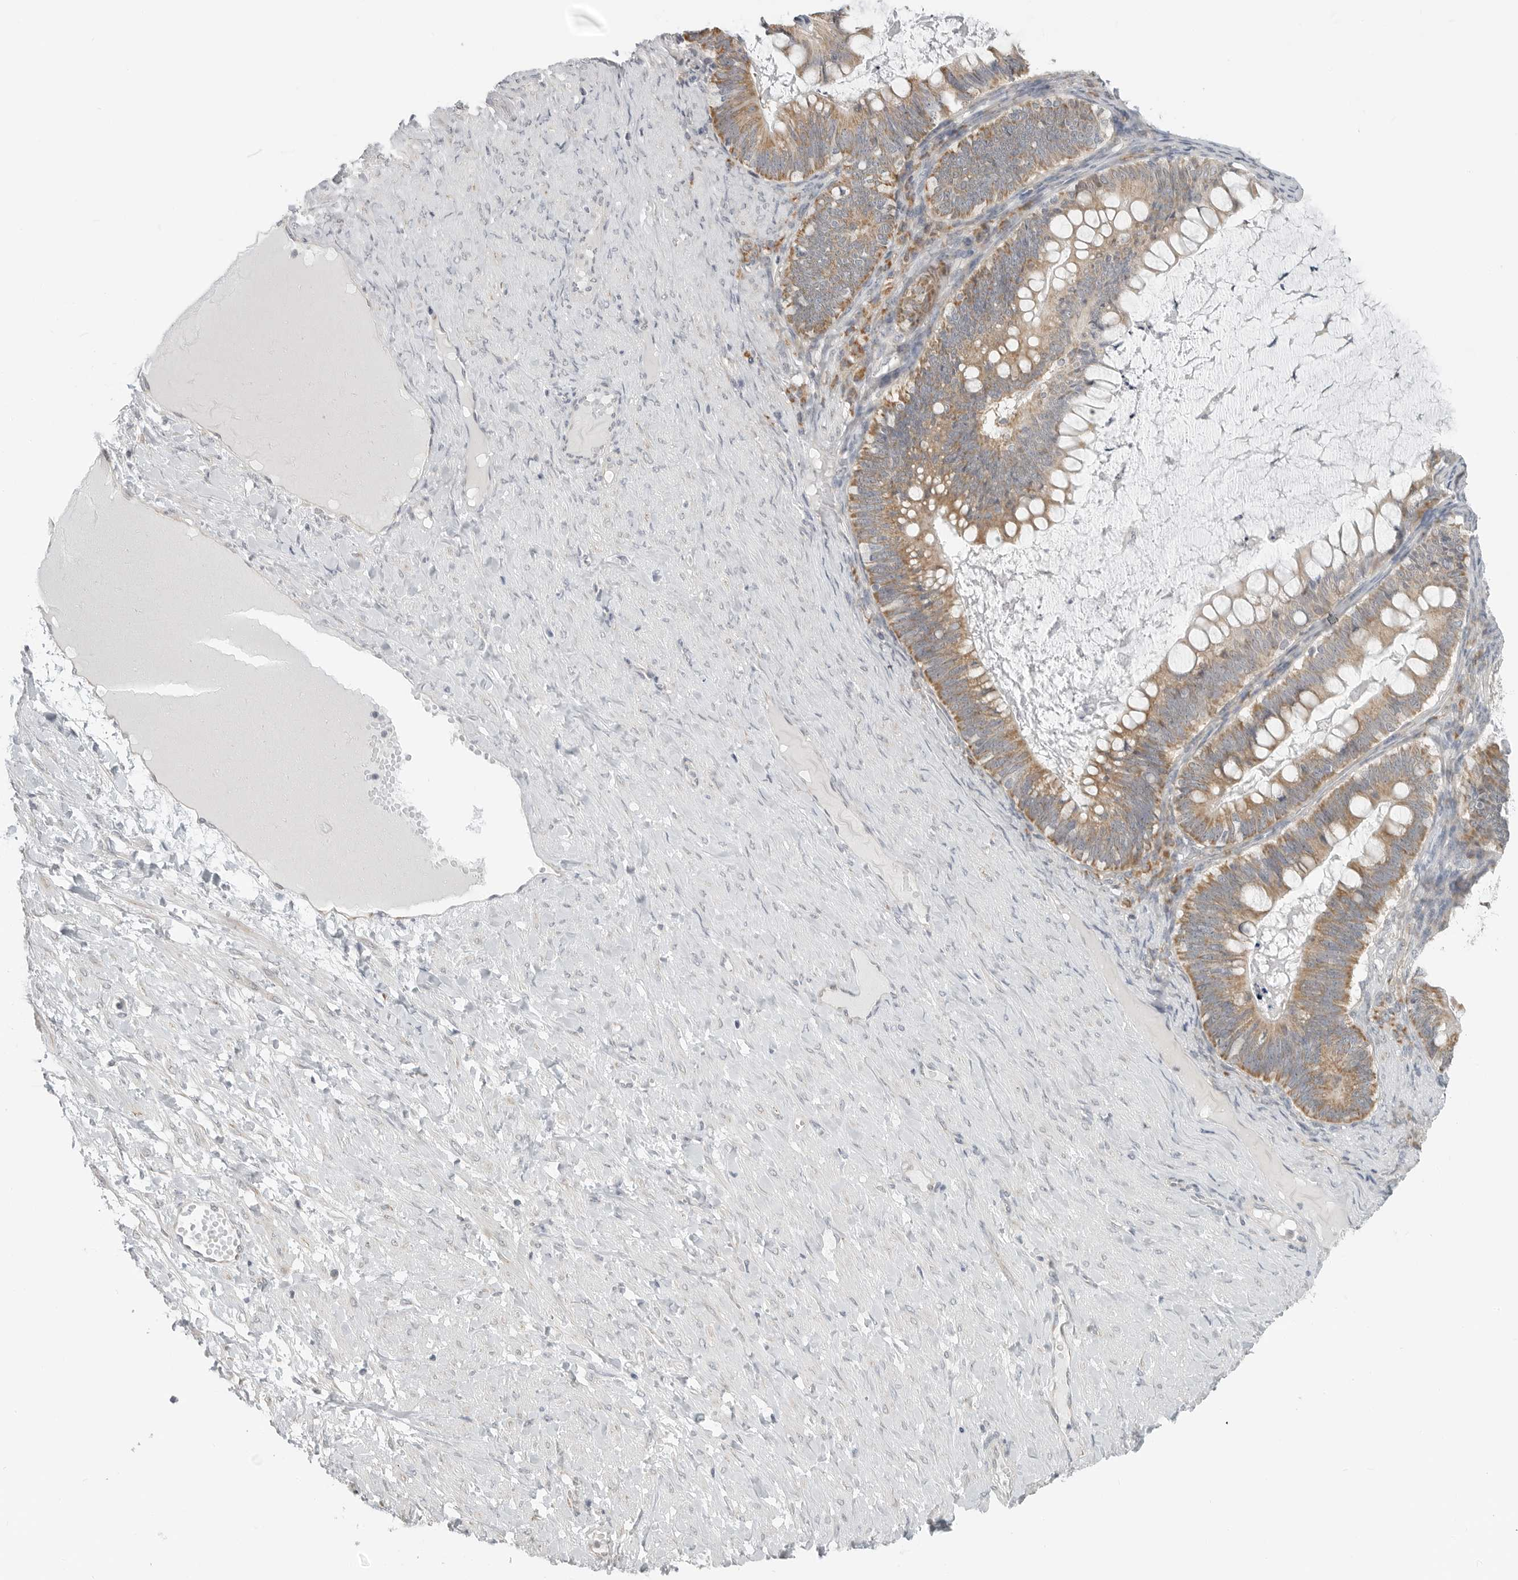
{"staining": {"intensity": "moderate", "quantity": ">75%", "location": "cytoplasmic/membranous"}, "tissue": "ovarian cancer", "cell_type": "Tumor cells", "image_type": "cancer", "snomed": [{"axis": "morphology", "description": "Cystadenocarcinoma, mucinous, NOS"}, {"axis": "topography", "description": "Ovary"}], "caption": "The image shows a brown stain indicating the presence of a protein in the cytoplasmic/membranous of tumor cells in ovarian cancer (mucinous cystadenocarcinoma).", "gene": "IL12RB2", "patient": {"sex": "female", "age": 61}}